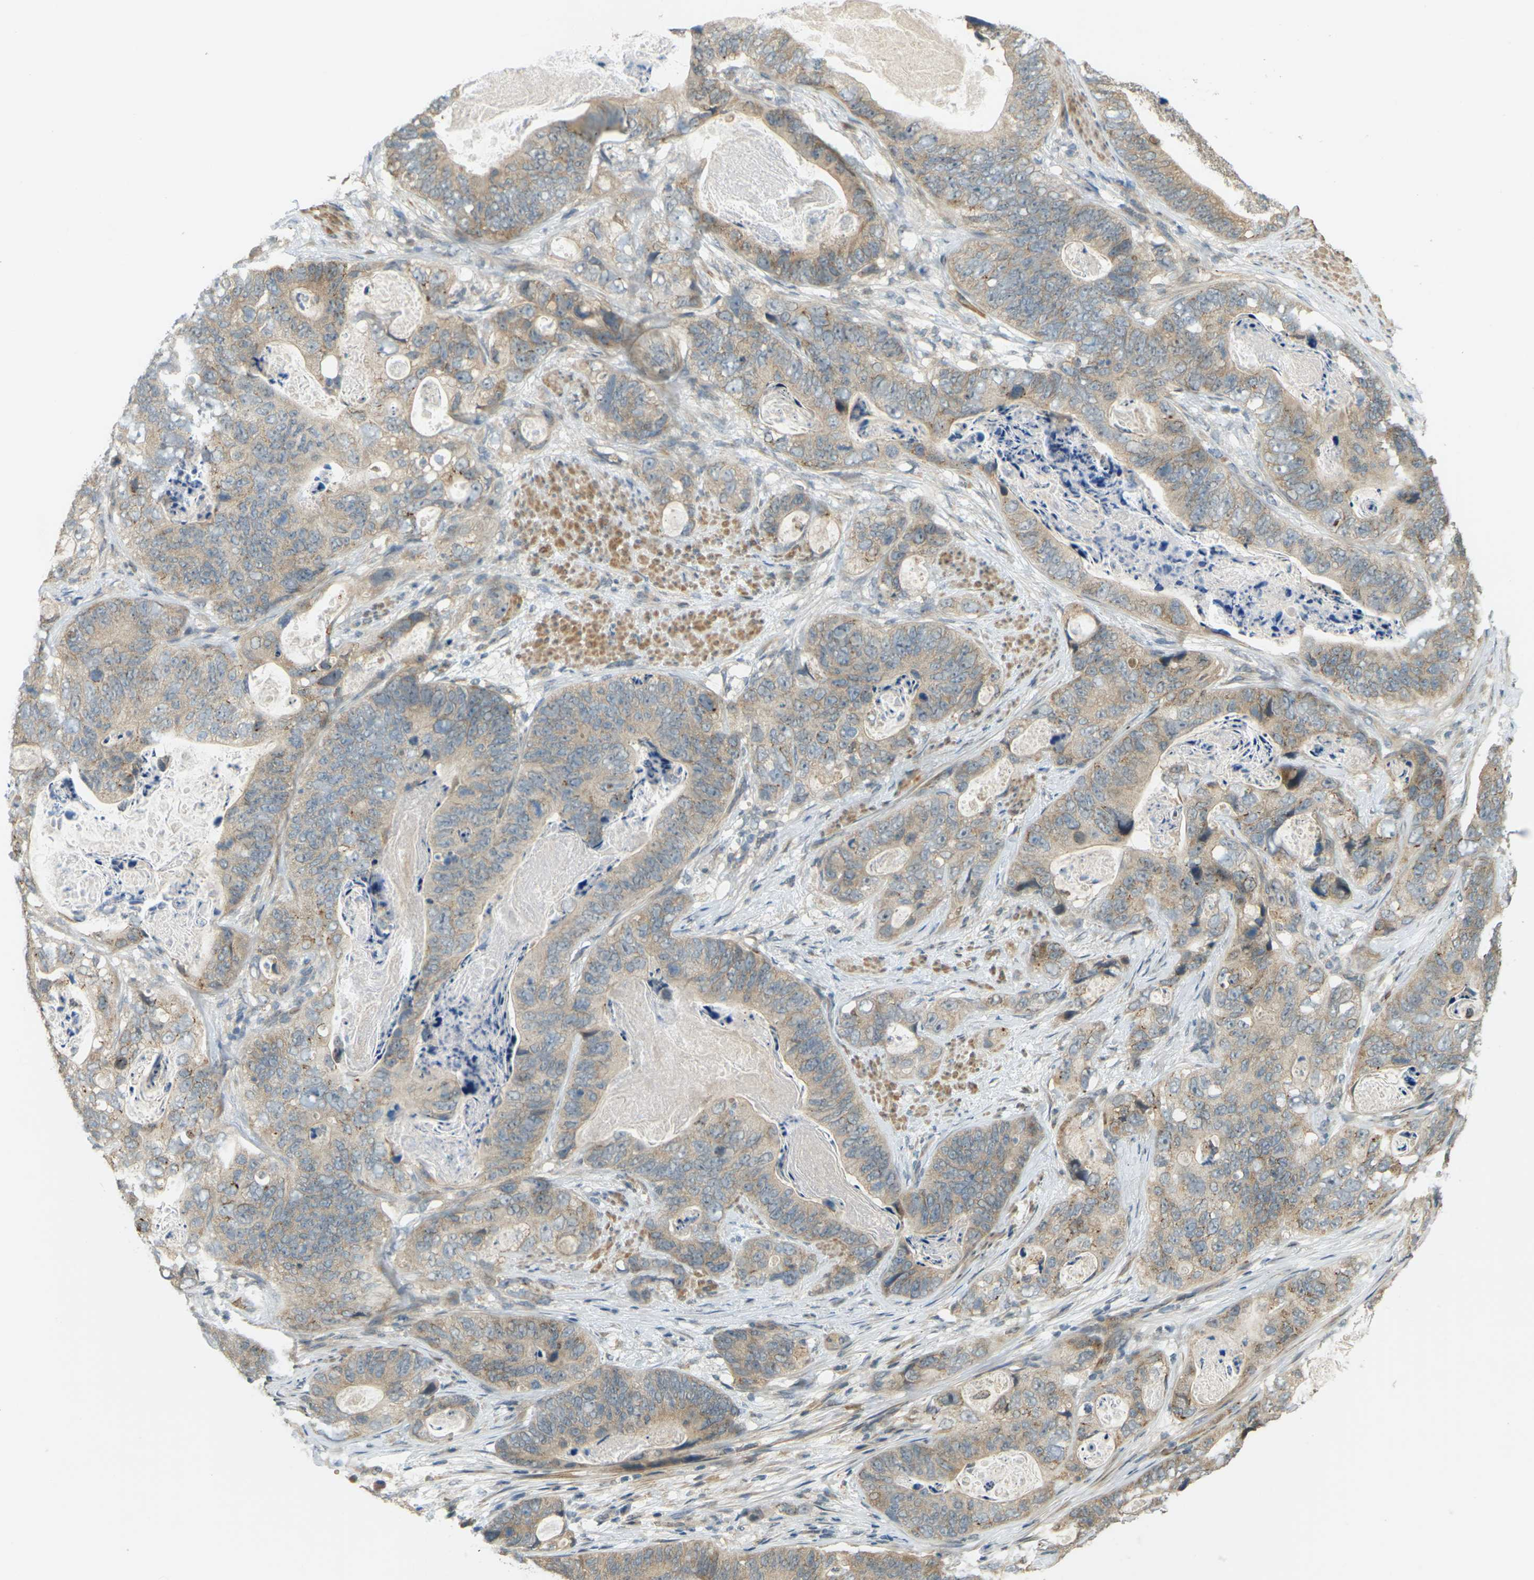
{"staining": {"intensity": "moderate", "quantity": ">75%", "location": "cytoplasmic/membranous"}, "tissue": "stomach cancer", "cell_type": "Tumor cells", "image_type": "cancer", "snomed": [{"axis": "morphology", "description": "Adenocarcinoma, NOS"}, {"axis": "topography", "description": "Stomach"}], "caption": "A high-resolution photomicrograph shows immunohistochemistry staining of stomach cancer, which displays moderate cytoplasmic/membranous expression in about >75% of tumor cells.", "gene": "SOCS6", "patient": {"sex": "female", "age": 89}}